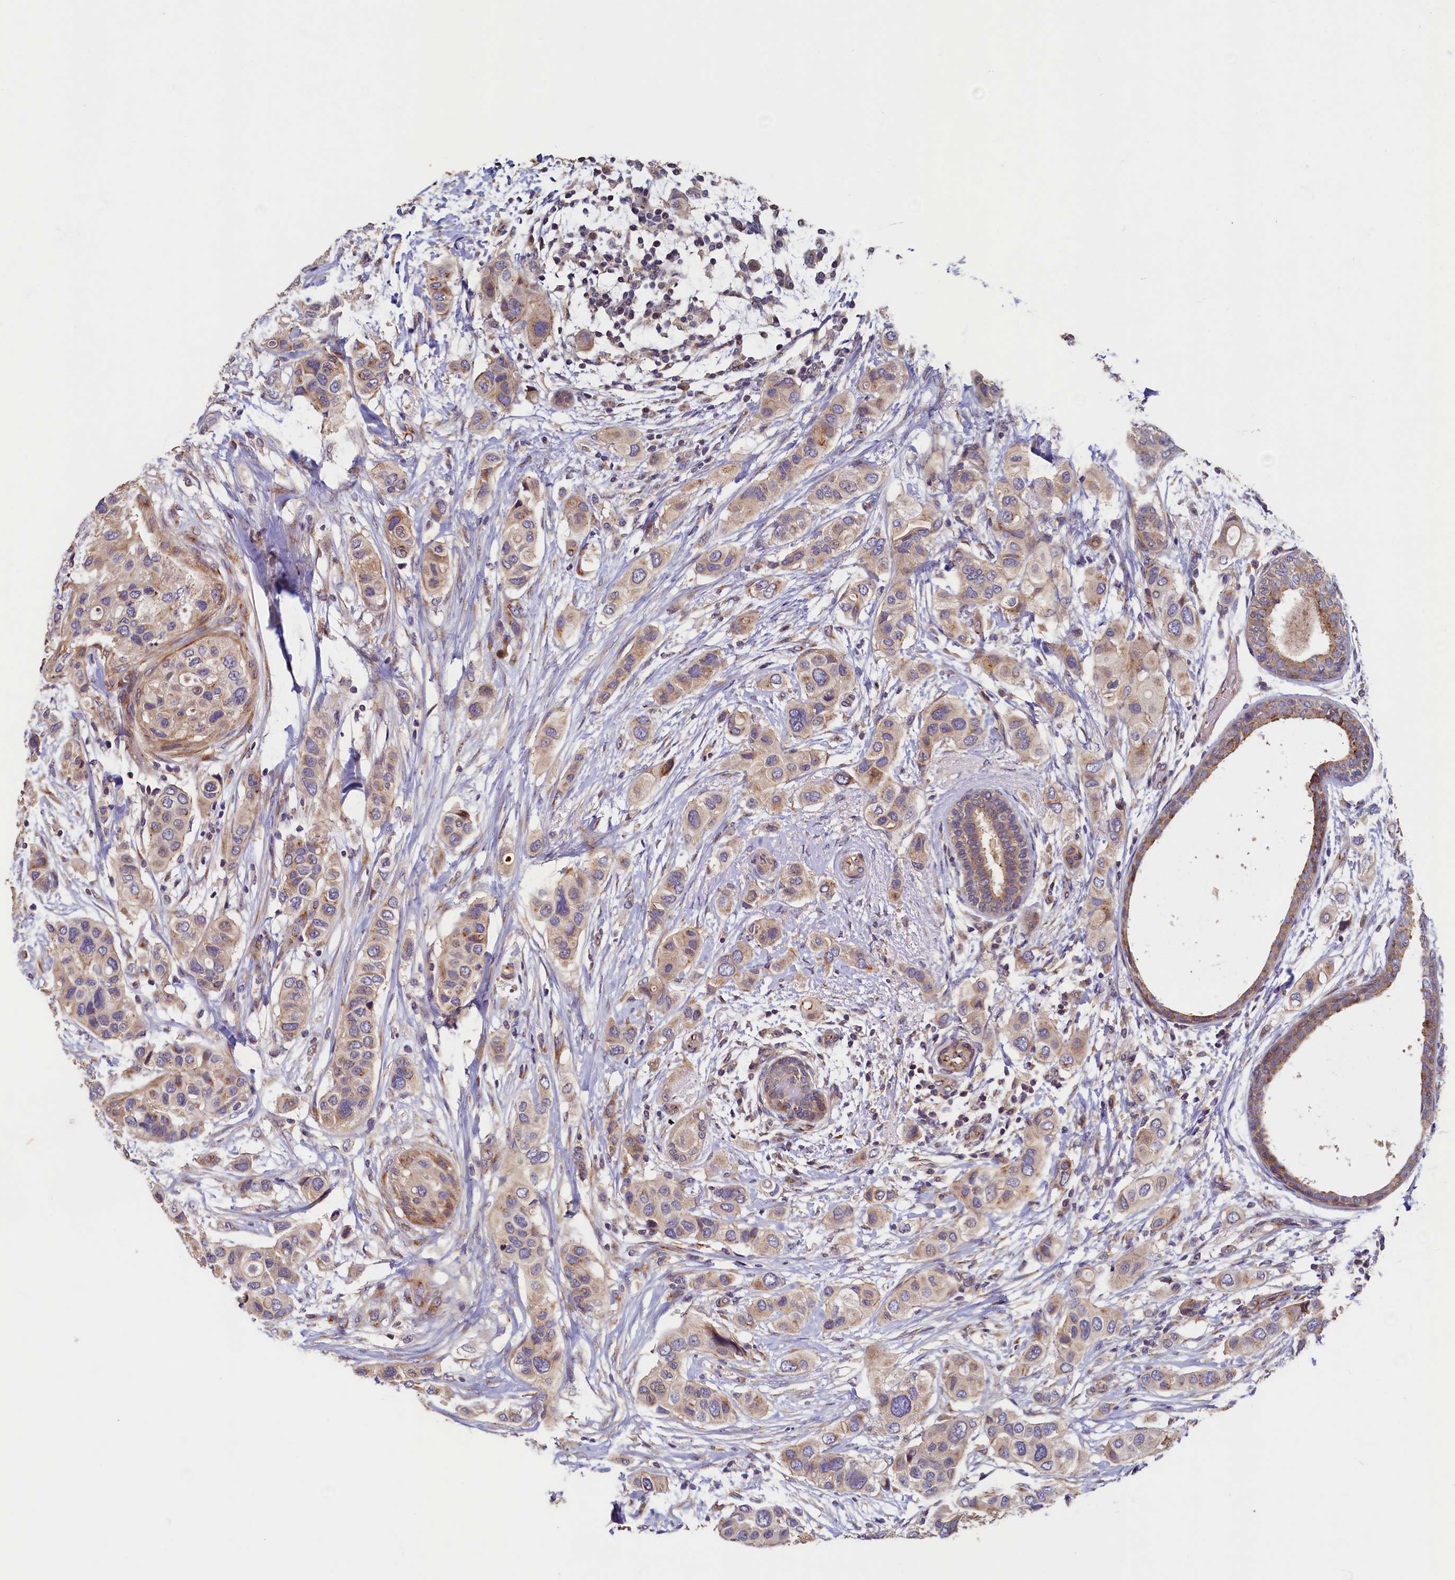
{"staining": {"intensity": "weak", "quantity": ">75%", "location": "cytoplasmic/membranous"}, "tissue": "breast cancer", "cell_type": "Tumor cells", "image_type": "cancer", "snomed": [{"axis": "morphology", "description": "Lobular carcinoma"}, {"axis": "topography", "description": "Breast"}], "caption": "Immunohistochemistry histopathology image of human breast lobular carcinoma stained for a protein (brown), which reveals low levels of weak cytoplasmic/membranous positivity in approximately >75% of tumor cells.", "gene": "TMEM181", "patient": {"sex": "female", "age": 51}}